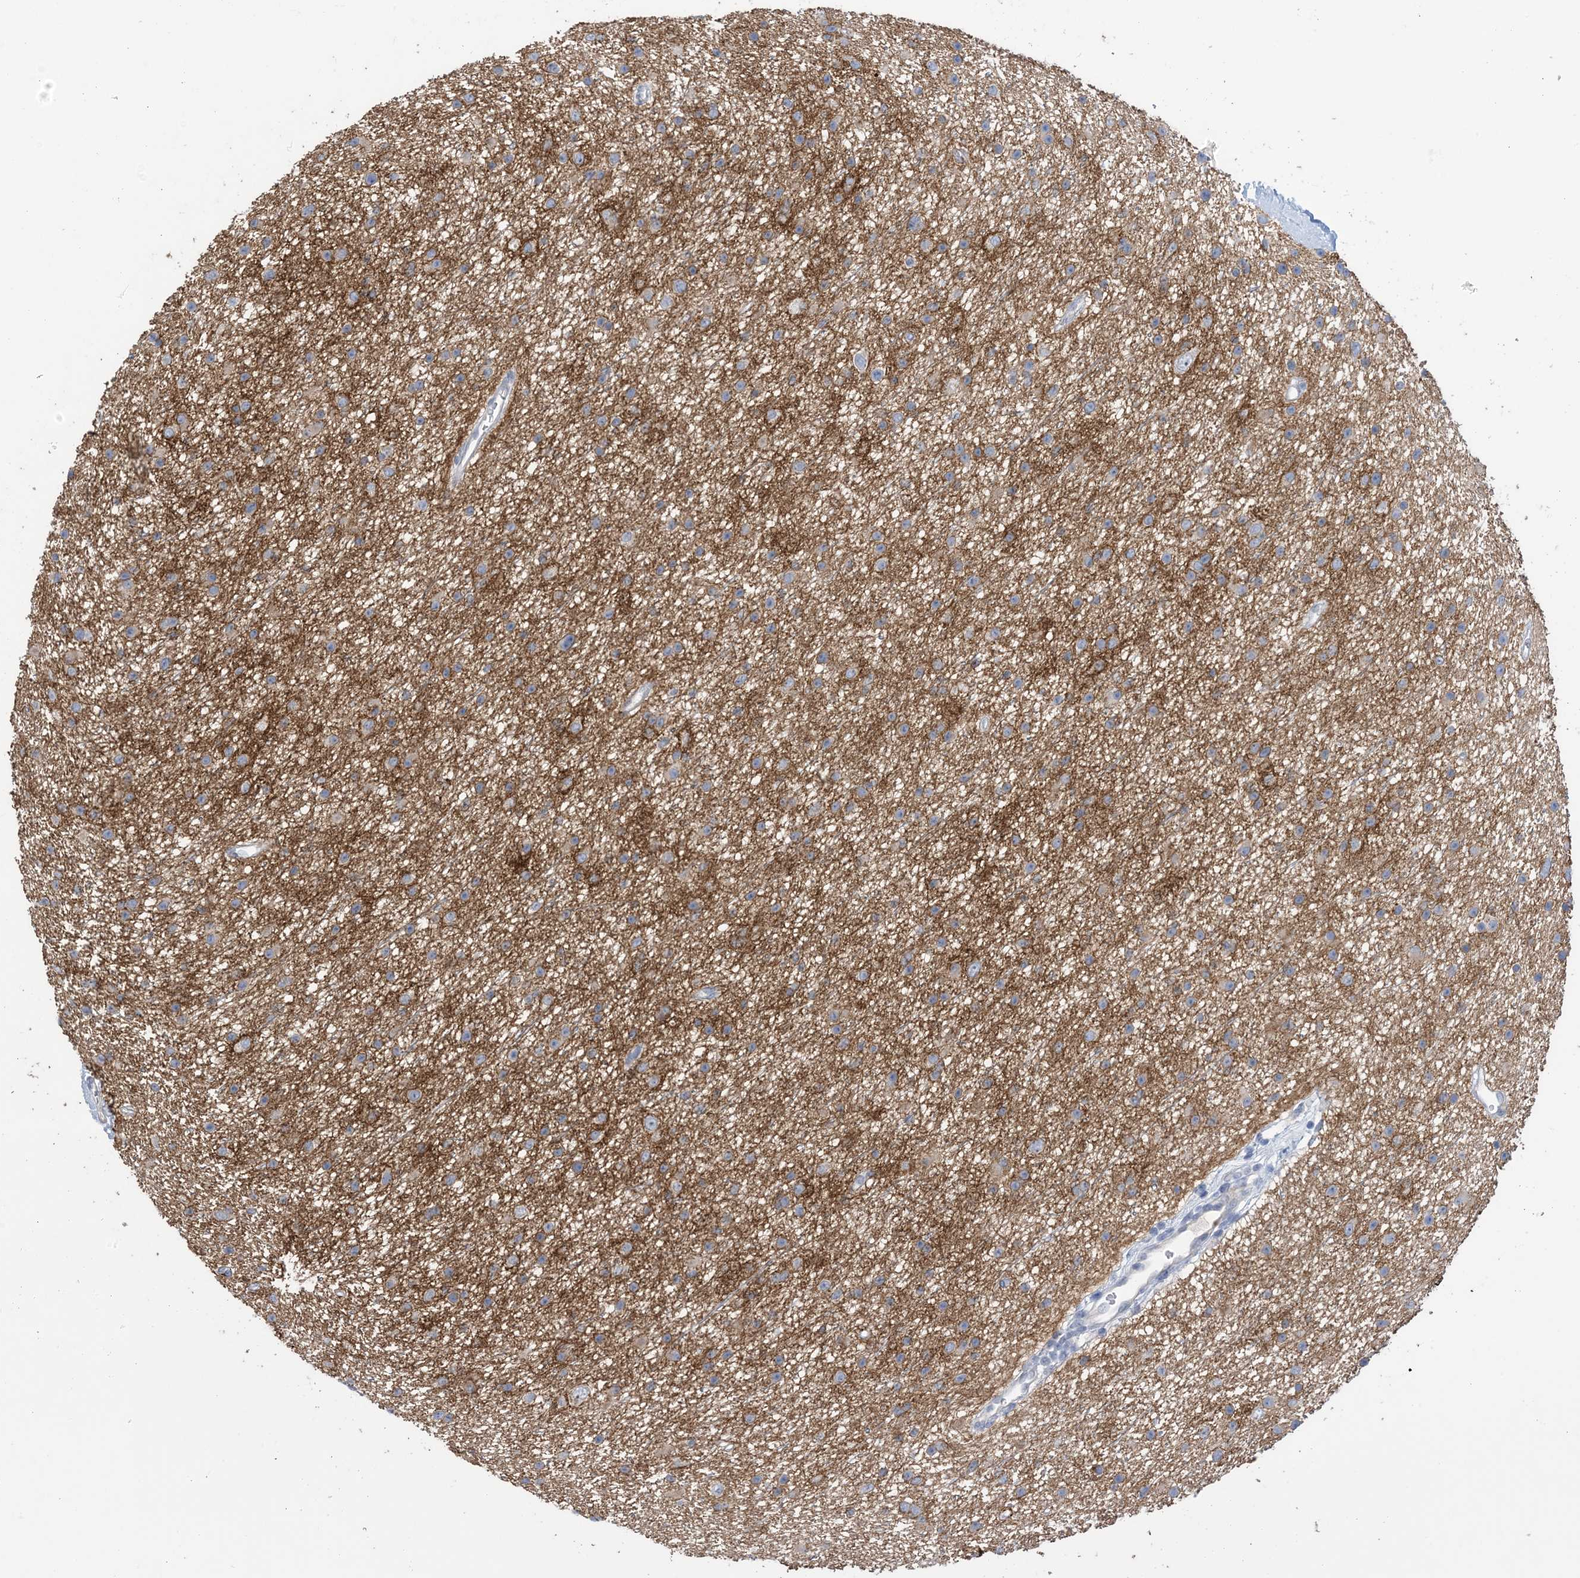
{"staining": {"intensity": "negative", "quantity": "none", "location": "none"}, "tissue": "glioma", "cell_type": "Tumor cells", "image_type": "cancer", "snomed": [{"axis": "morphology", "description": "Glioma, malignant, Low grade"}, {"axis": "topography", "description": "Cerebral cortex"}], "caption": "A micrograph of malignant glioma (low-grade) stained for a protein exhibits no brown staining in tumor cells.", "gene": "TTYH1", "patient": {"sex": "female", "age": 39}}